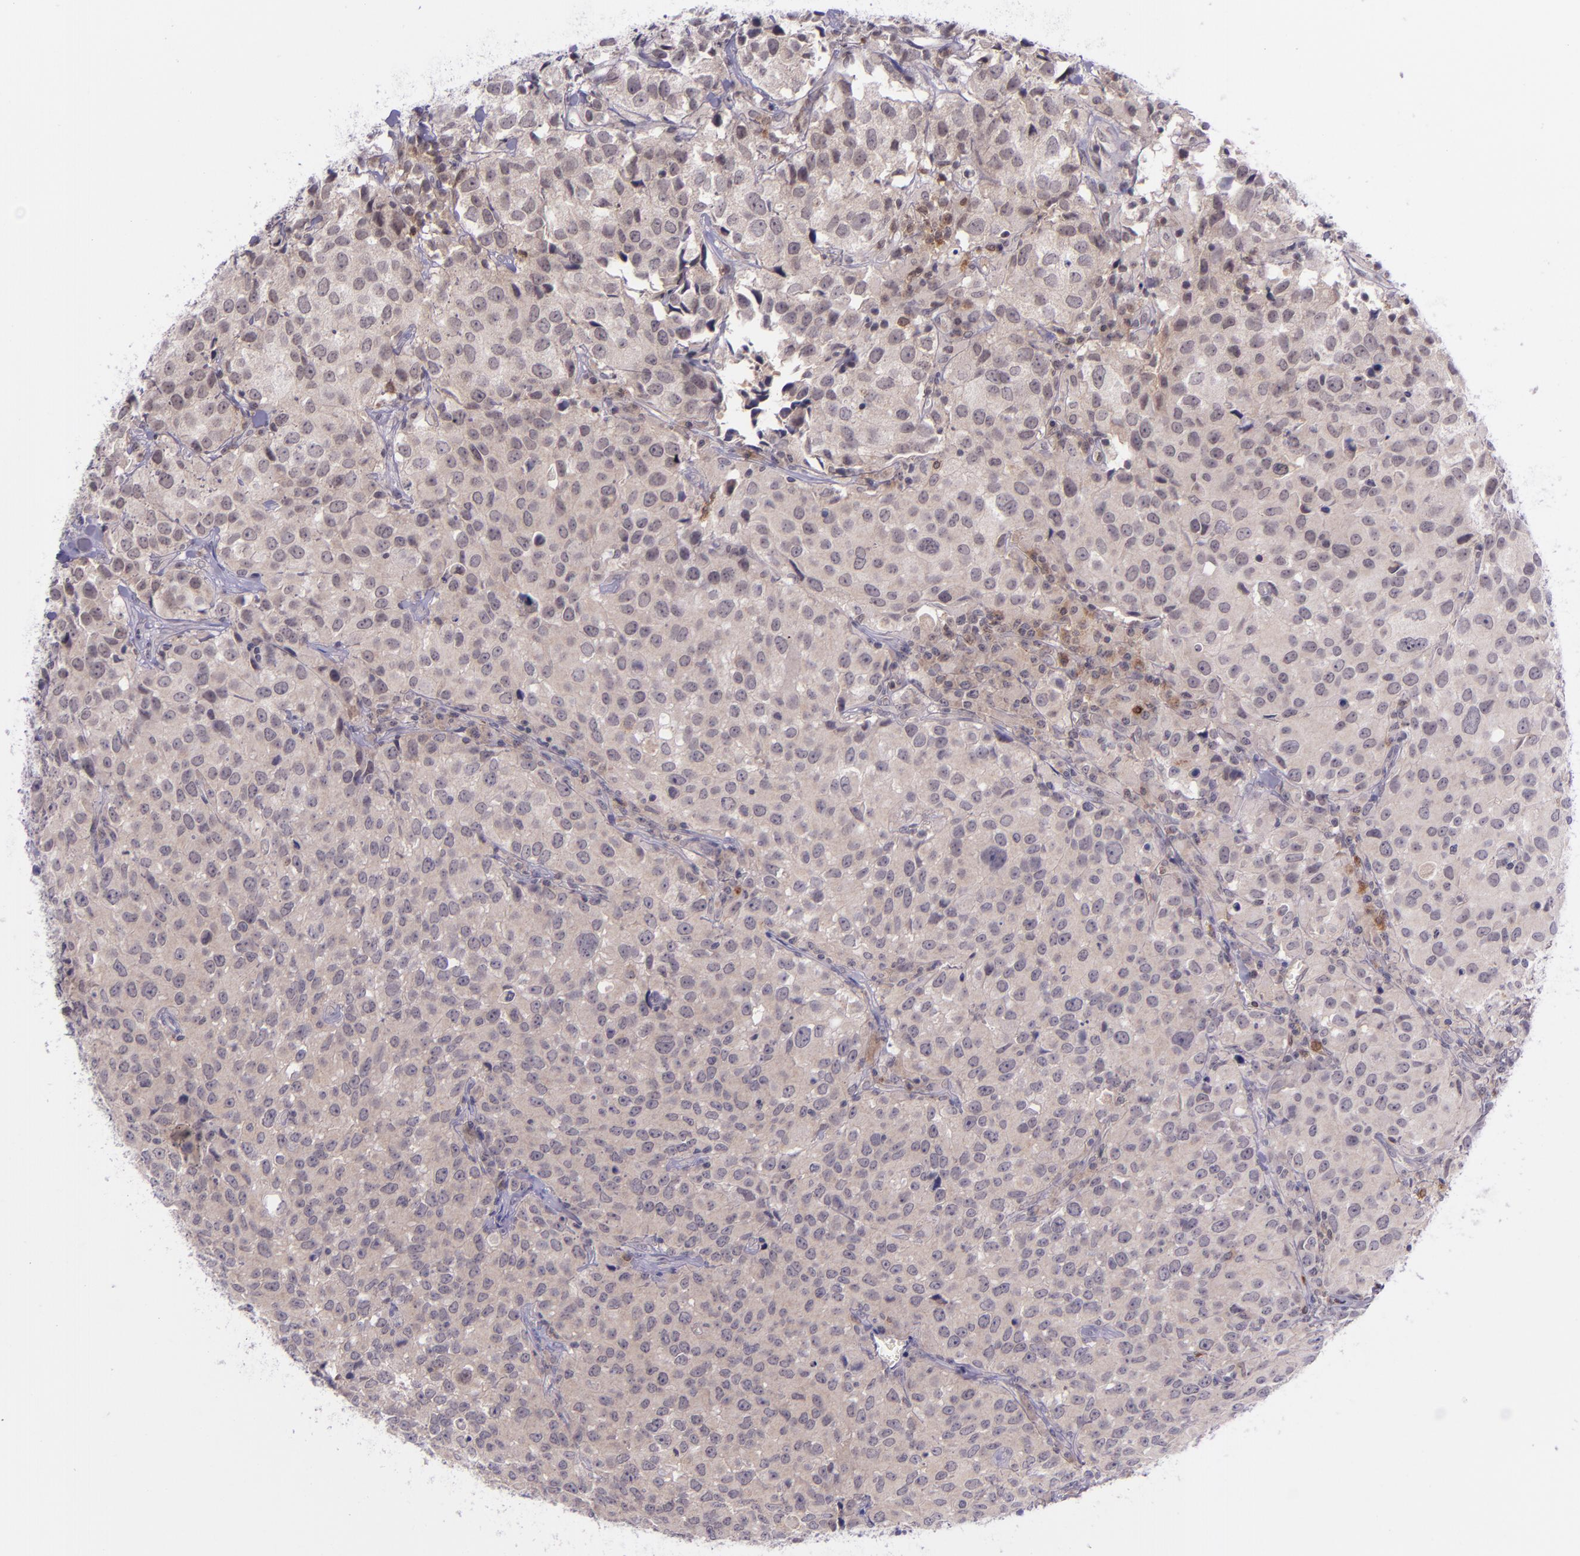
{"staining": {"intensity": "weak", "quantity": "25%-75%", "location": "cytoplasmic/membranous"}, "tissue": "urothelial cancer", "cell_type": "Tumor cells", "image_type": "cancer", "snomed": [{"axis": "morphology", "description": "Urothelial carcinoma, High grade"}, {"axis": "topography", "description": "Urinary bladder"}], "caption": "Urothelial cancer stained for a protein exhibits weak cytoplasmic/membranous positivity in tumor cells. Nuclei are stained in blue.", "gene": "SELL", "patient": {"sex": "female", "age": 75}}